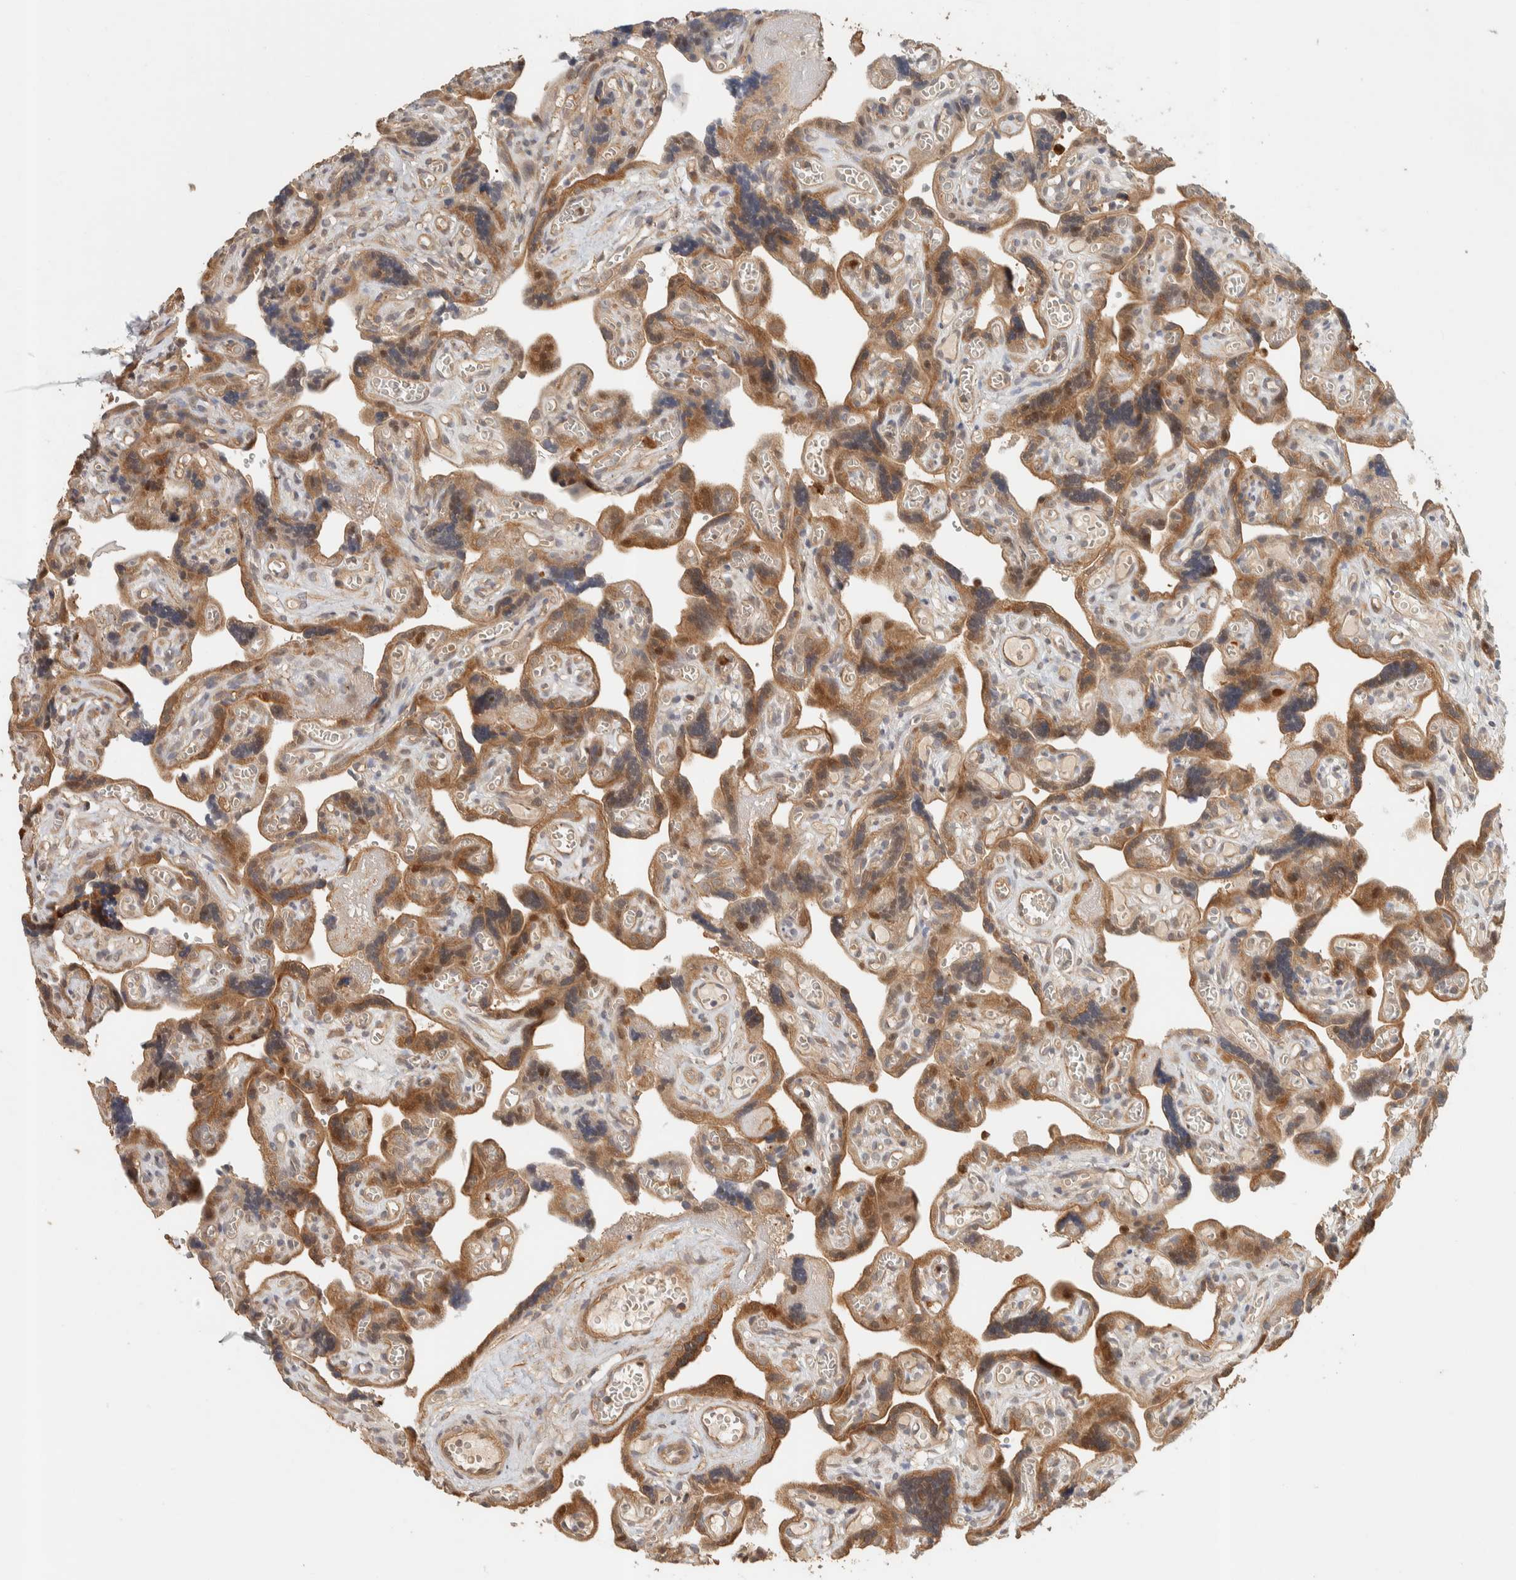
{"staining": {"intensity": "strong", "quantity": ">75%", "location": "cytoplasmic/membranous"}, "tissue": "placenta", "cell_type": "Decidual cells", "image_type": "normal", "snomed": [{"axis": "morphology", "description": "Normal tissue, NOS"}, {"axis": "topography", "description": "Placenta"}], "caption": "Decidual cells demonstrate strong cytoplasmic/membranous positivity in about >75% of cells in normal placenta.", "gene": "ADSS2", "patient": {"sex": "female", "age": 30}}